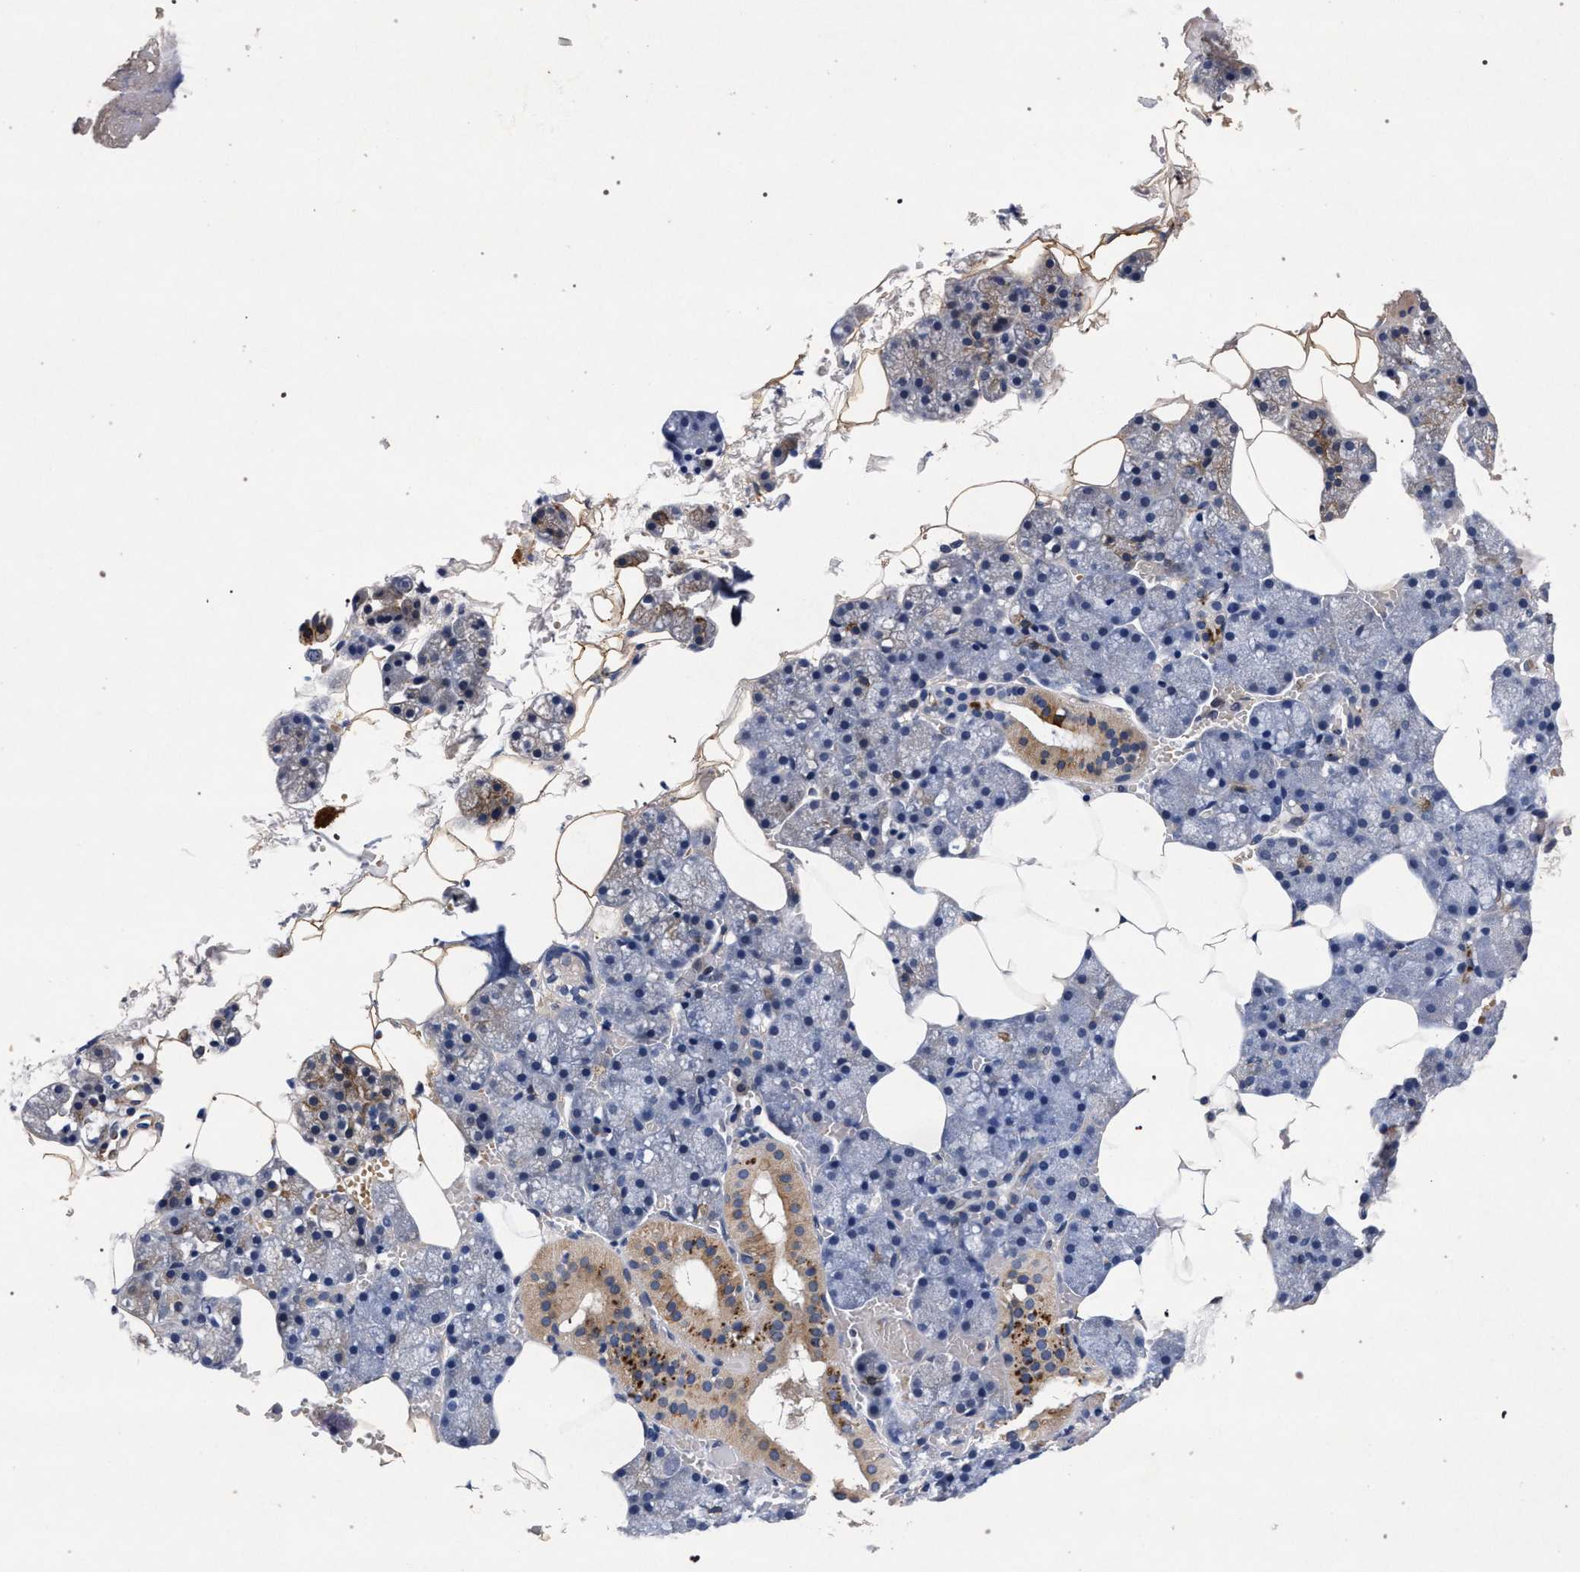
{"staining": {"intensity": "strong", "quantity": "25%-75%", "location": "cytoplasmic/membranous"}, "tissue": "salivary gland", "cell_type": "Glandular cells", "image_type": "normal", "snomed": [{"axis": "morphology", "description": "Normal tissue, NOS"}, {"axis": "topography", "description": "Salivary gland"}], "caption": "Immunohistochemical staining of benign salivary gland shows 25%-75% levels of strong cytoplasmic/membranous protein expression in about 25%-75% of glandular cells.", "gene": "NEK7", "patient": {"sex": "male", "age": 62}}